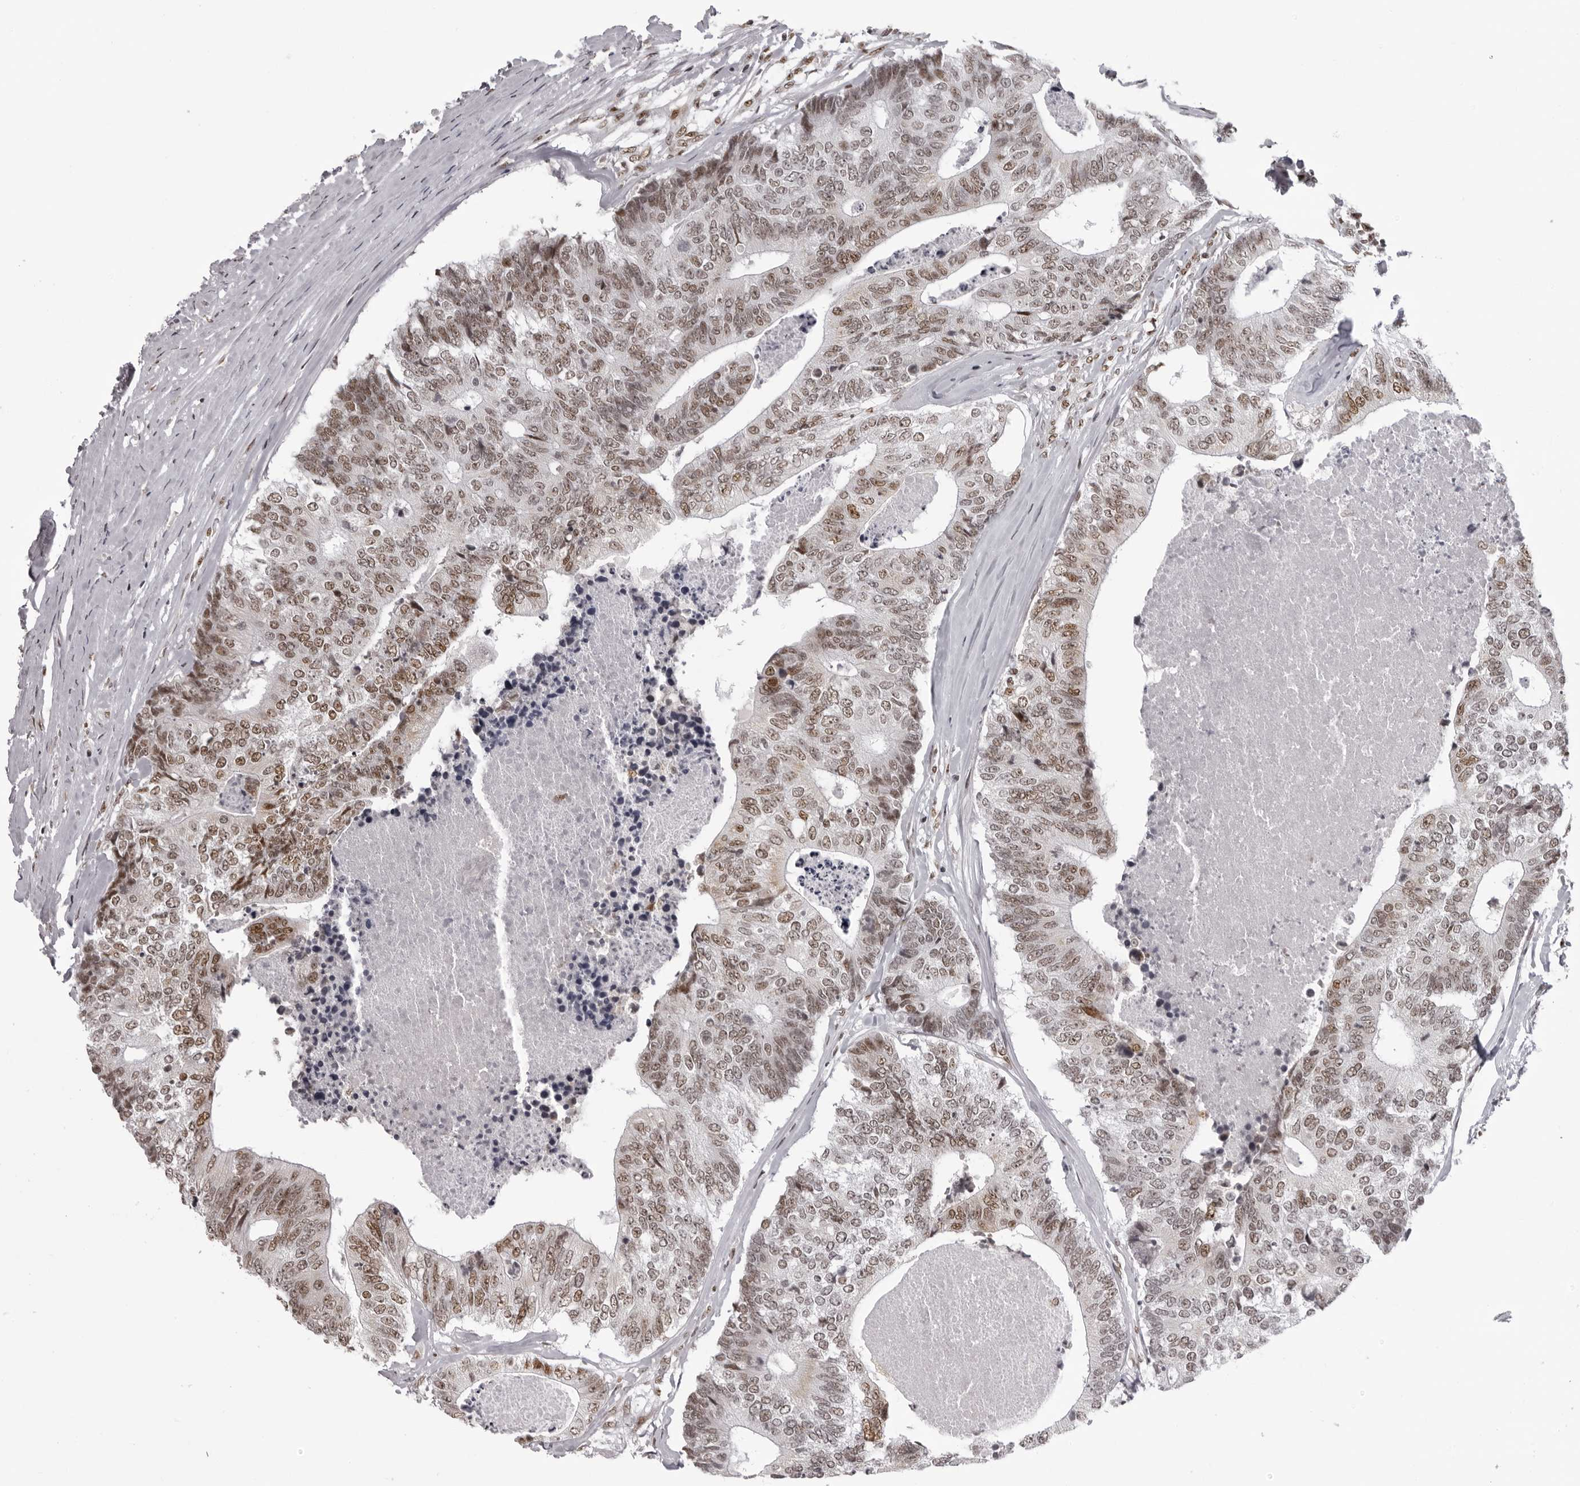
{"staining": {"intensity": "moderate", "quantity": ">75%", "location": "nuclear"}, "tissue": "colorectal cancer", "cell_type": "Tumor cells", "image_type": "cancer", "snomed": [{"axis": "morphology", "description": "Adenocarcinoma, NOS"}, {"axis": "topography", "description": "Colon"}], "caption": "Adenocarcinoma (colorectal) stained for a protein shows moderate nuclear positivity in tumor cells.", "gene": "HEXIM2", "patient": {"sex": "female", "age": 67}}